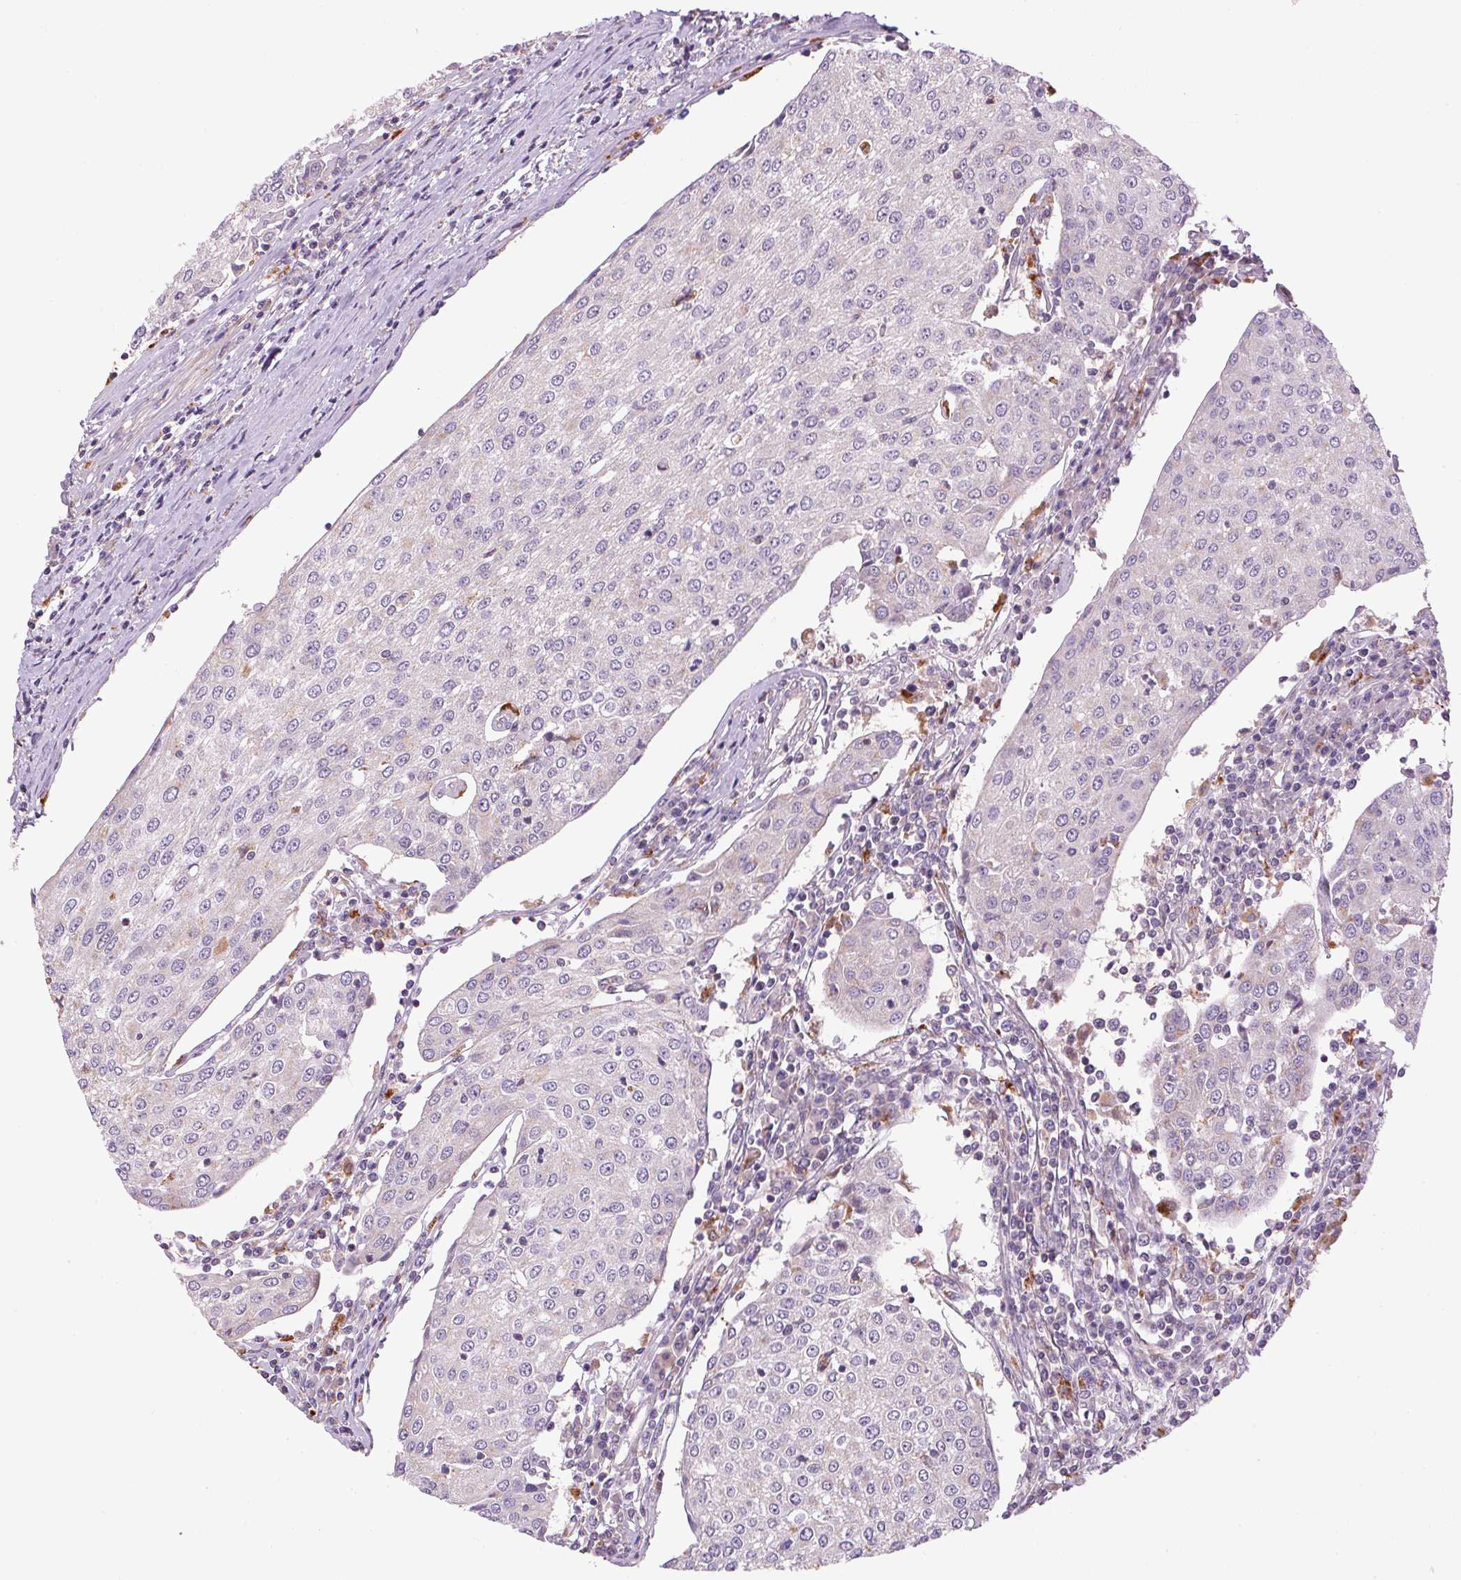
{"staining": {"intensity": "negative", "quantity": "none", "location": "none"}, "tissue": "urothelial cancer", "cell_type": "Tumor cells", "image_type": "cancer", "snomed": [{"axis": "morphology", "description": "Urothelial carcinoma, High grade"}, {"axis": "topography", "description": "Urinary bladder"}], "caption": "High power microscopy photomicrograph of an immunohistochemistry micrograph of urothelial cancer, revealing no significant positivity in tumor cells.", "gene": "ADH5", "patient": {"sex": "female", "age": 85}}